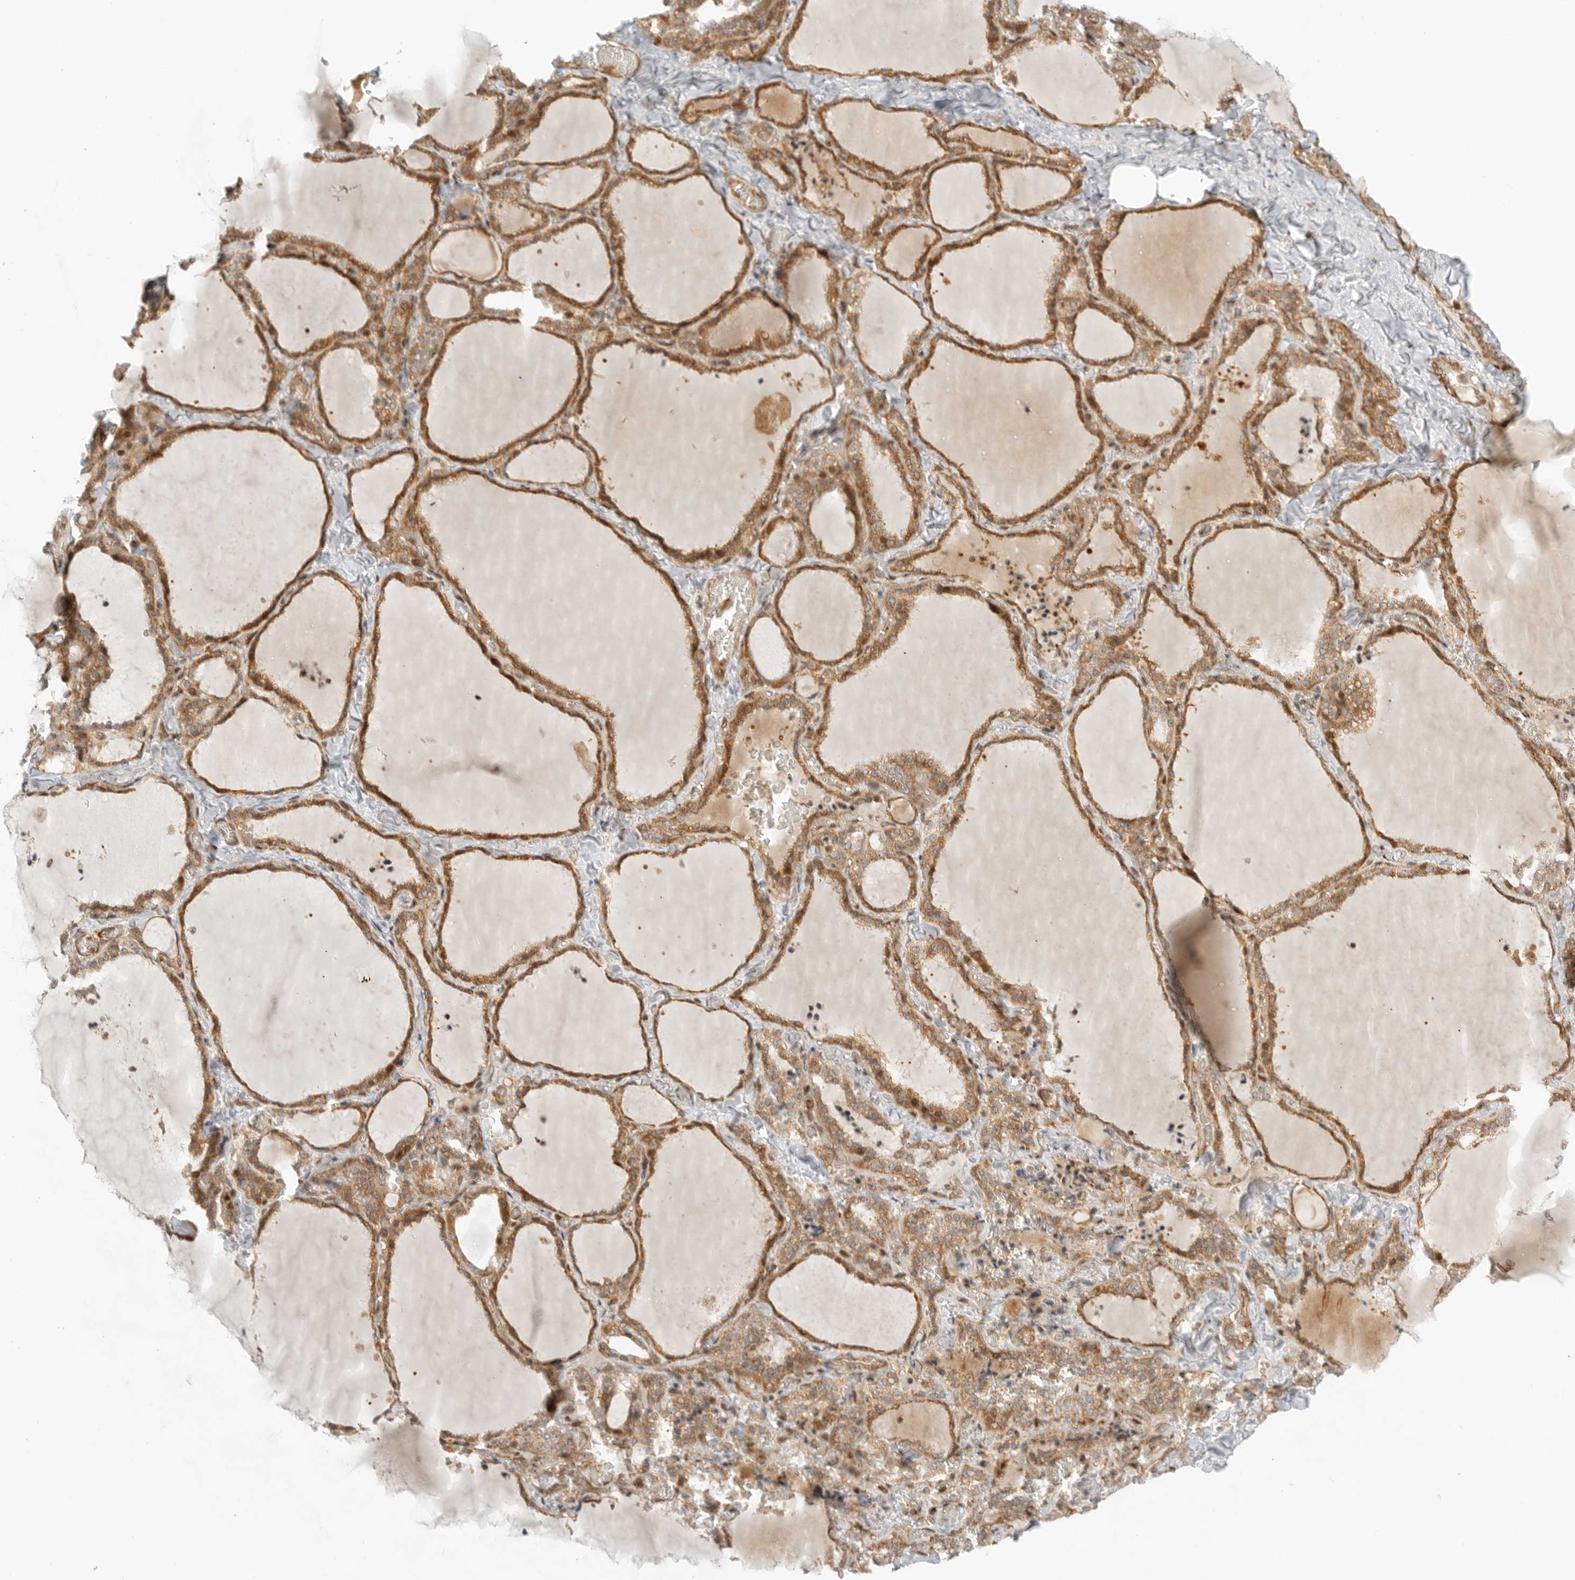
{"staining": {"intensity": "moderate", "quantity": ">75%", "location": "cytoplasmic/membranous"}, "tissue": "thyroid gland", "cell_type": "Glandular cells", "image_type": "normal", "snomed": [{"axis": "morphology", "description": "Normal tissue, NOS"}, {"axis": "topography", "description": "Thyroid gland"}], "caption": "Protein analysis of unremarkable thyroid gland shows moderate cytoplasmic/membranous positivity in approximately >75% of glandular cells.", "gene": "DSCC1", "patient": {"sex": "female", "age": 22}}